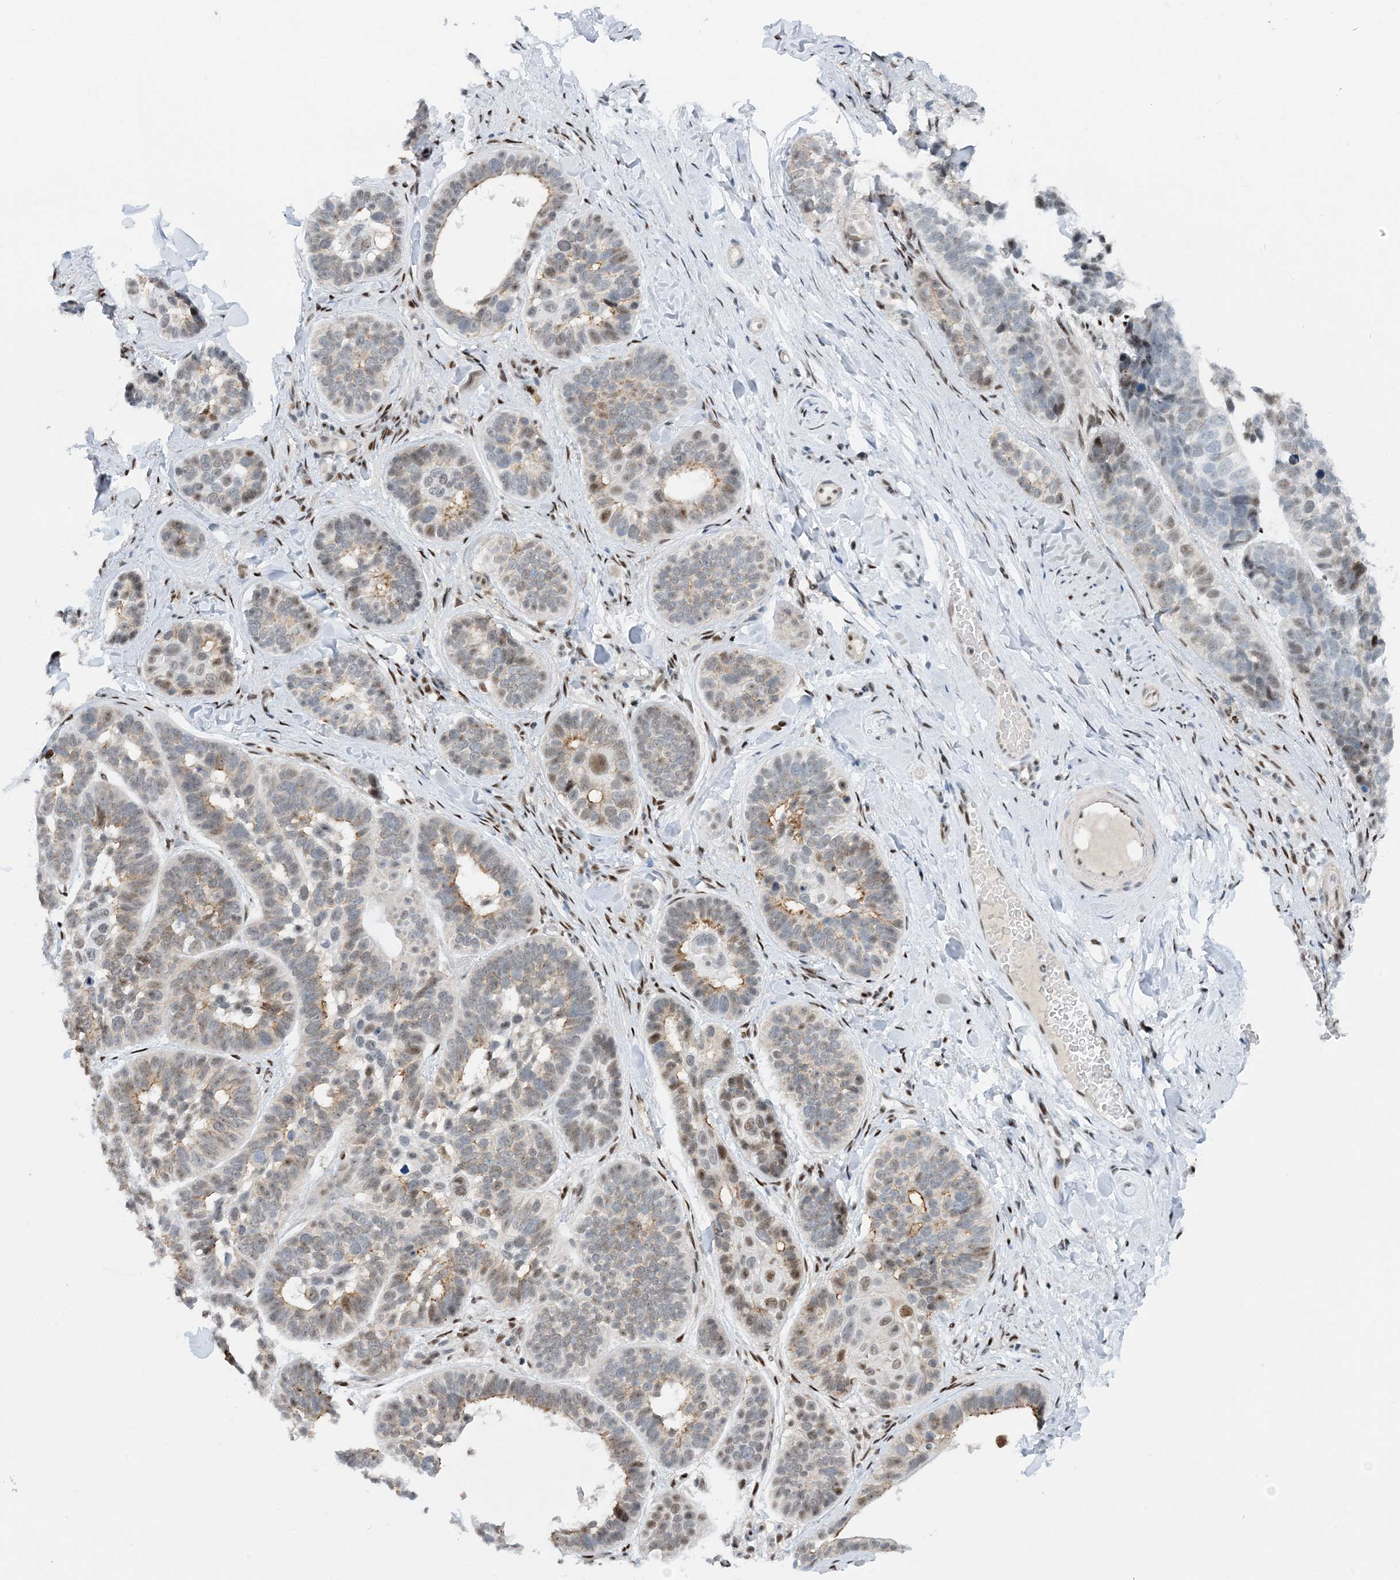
{"staining": {"intensity": "moderate", "quantity": "<25%", "location": "nuclear"}, "tissue": "skin cancer", "cell_type": "Tumor cells", "image_type": "cancer", "snomed": [{"axis": "morphology", "description": "Basal cell carcinoma"}, {"axis": "topography", "description": "Skin"}], "caption": "A photomicrograph showing moderate nuclear positivity in approximately <25% of tumor cells in skin cancer, as visualized by brown immunohistochemical staining.", "gene": "HEMK1", "patient": {"sex": "male", "age": 62}}